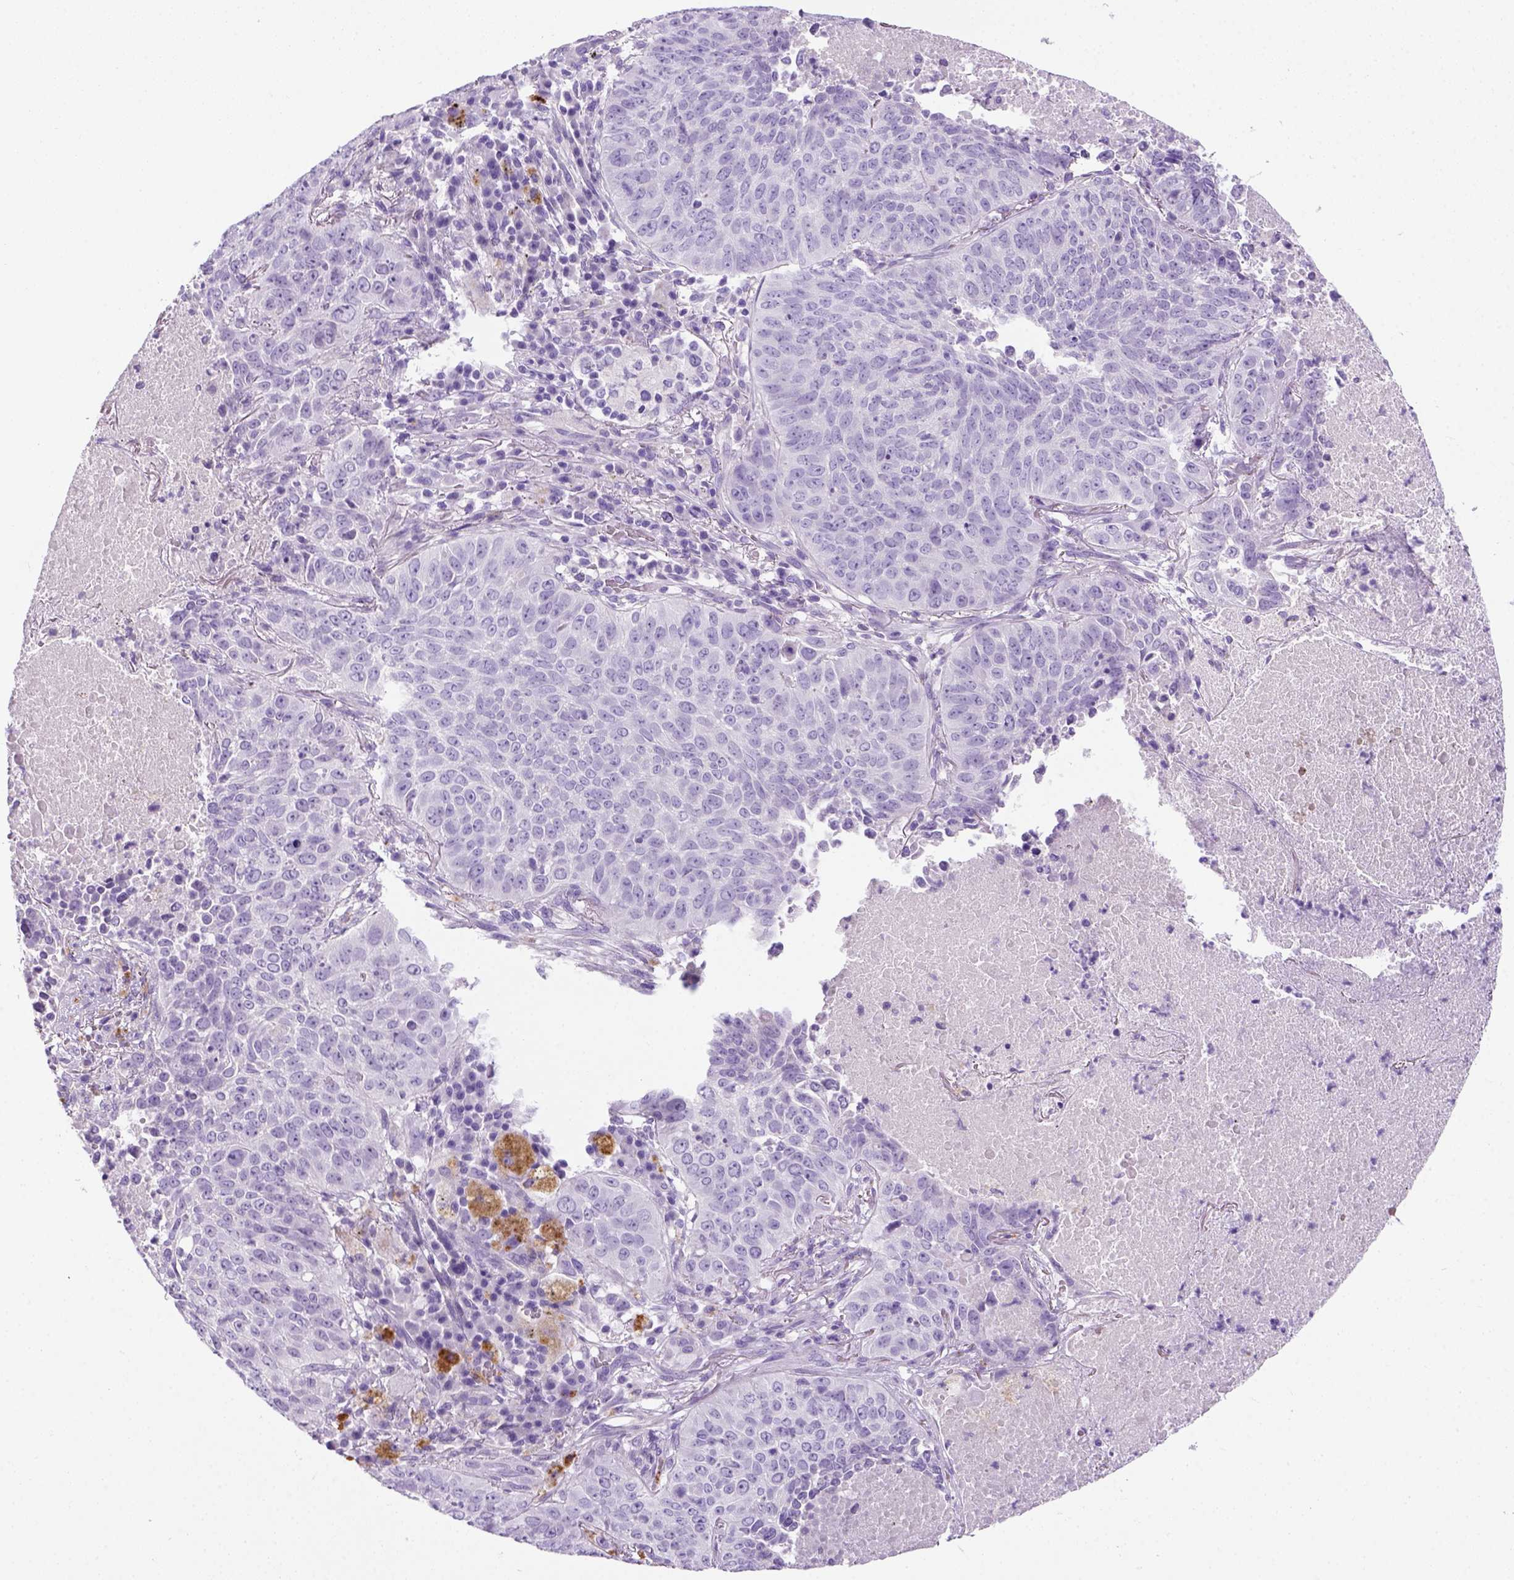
{"staining": {"intensity": "negative", "quantity": "none", "location": "none"}, "tissue": "lung cancer", "cell_type": "Tumor cells", "image_type": "cancer", "snomed": [{"axis": "morphology", "description": "Normal tissue, NOS"}, {"axis": "morphology", "description": "Squamous cell carcinoma, NOS"}, {"axis": "topography", "description": "Bronchus"}, {"axis": "topography", "description": "Lung"}], "caption": "An immunohistochemistry (IHC) histopathology image of squamous cell carcinoma (lung) is shown. There is no staining in tumor cells of squamous cell carcinoma (lung).", "gene": "KRT71", "patient": {"sex": "male", "age": 64}}